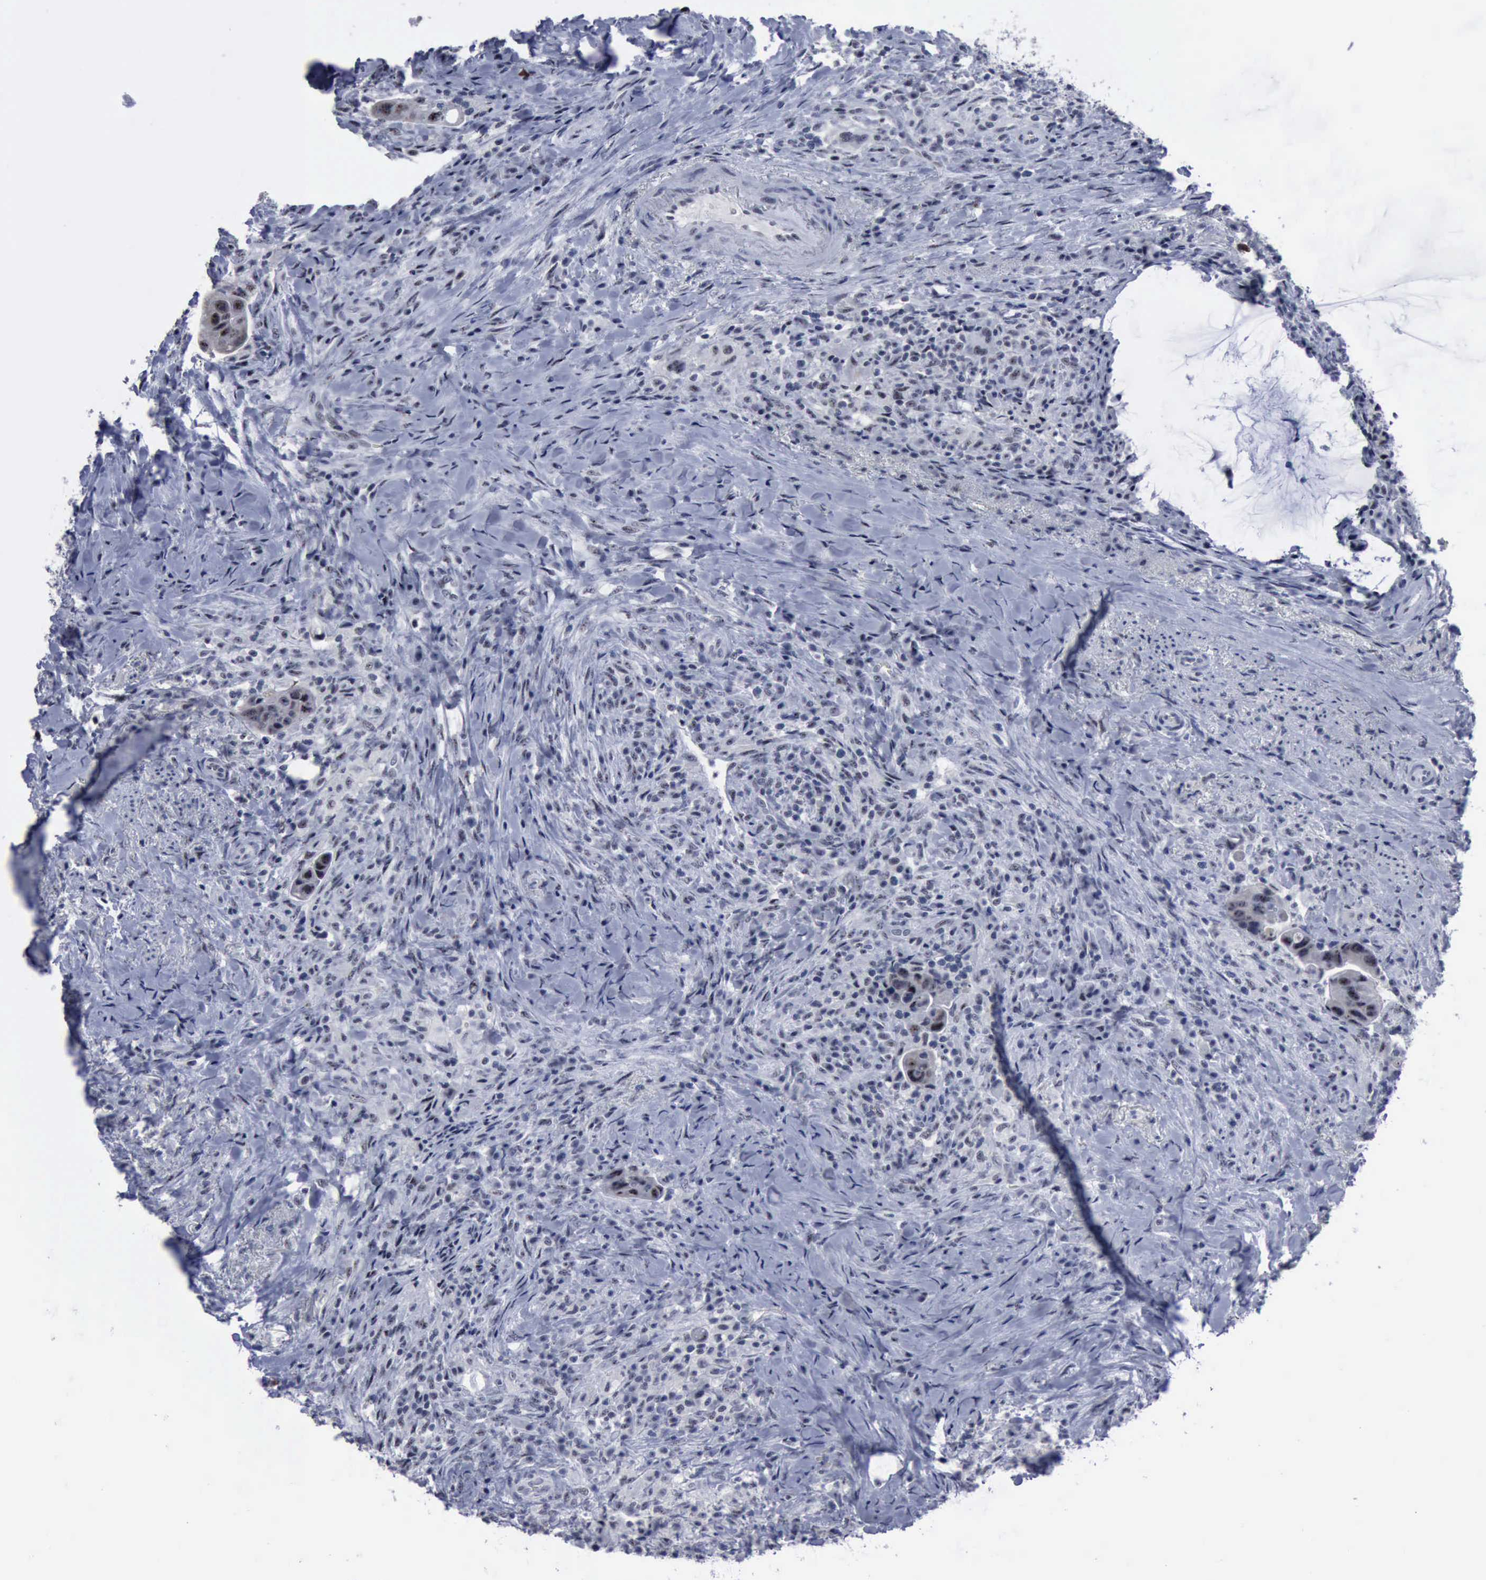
{"staining": {"intensity": "weak", "quantity": "25%-75%", "location": "cytoplasmic/membranous,nuclear"}, "tissue": "colorectal cancer", "cell_type": "Tumor cells", "image_type": "cancer", "snomed": [{"axis": "morphology", "description": "Adenocarcinoma, NOS"}, {"axis": "topography", "description": "Rectum"}], "caption": "A micrograph of colorectal cancer (adenocarcinoma) stained for a protein shows weak cytoplasmic/membranous and nuclear brown staining in tumor cells. The staining is performed using DAB brown chromogen to label protein expression. The nuclei are counter-stained blue using hematoxylin.", "gene": "BRD1", "patient": {"sex": "female", "age": 71}}